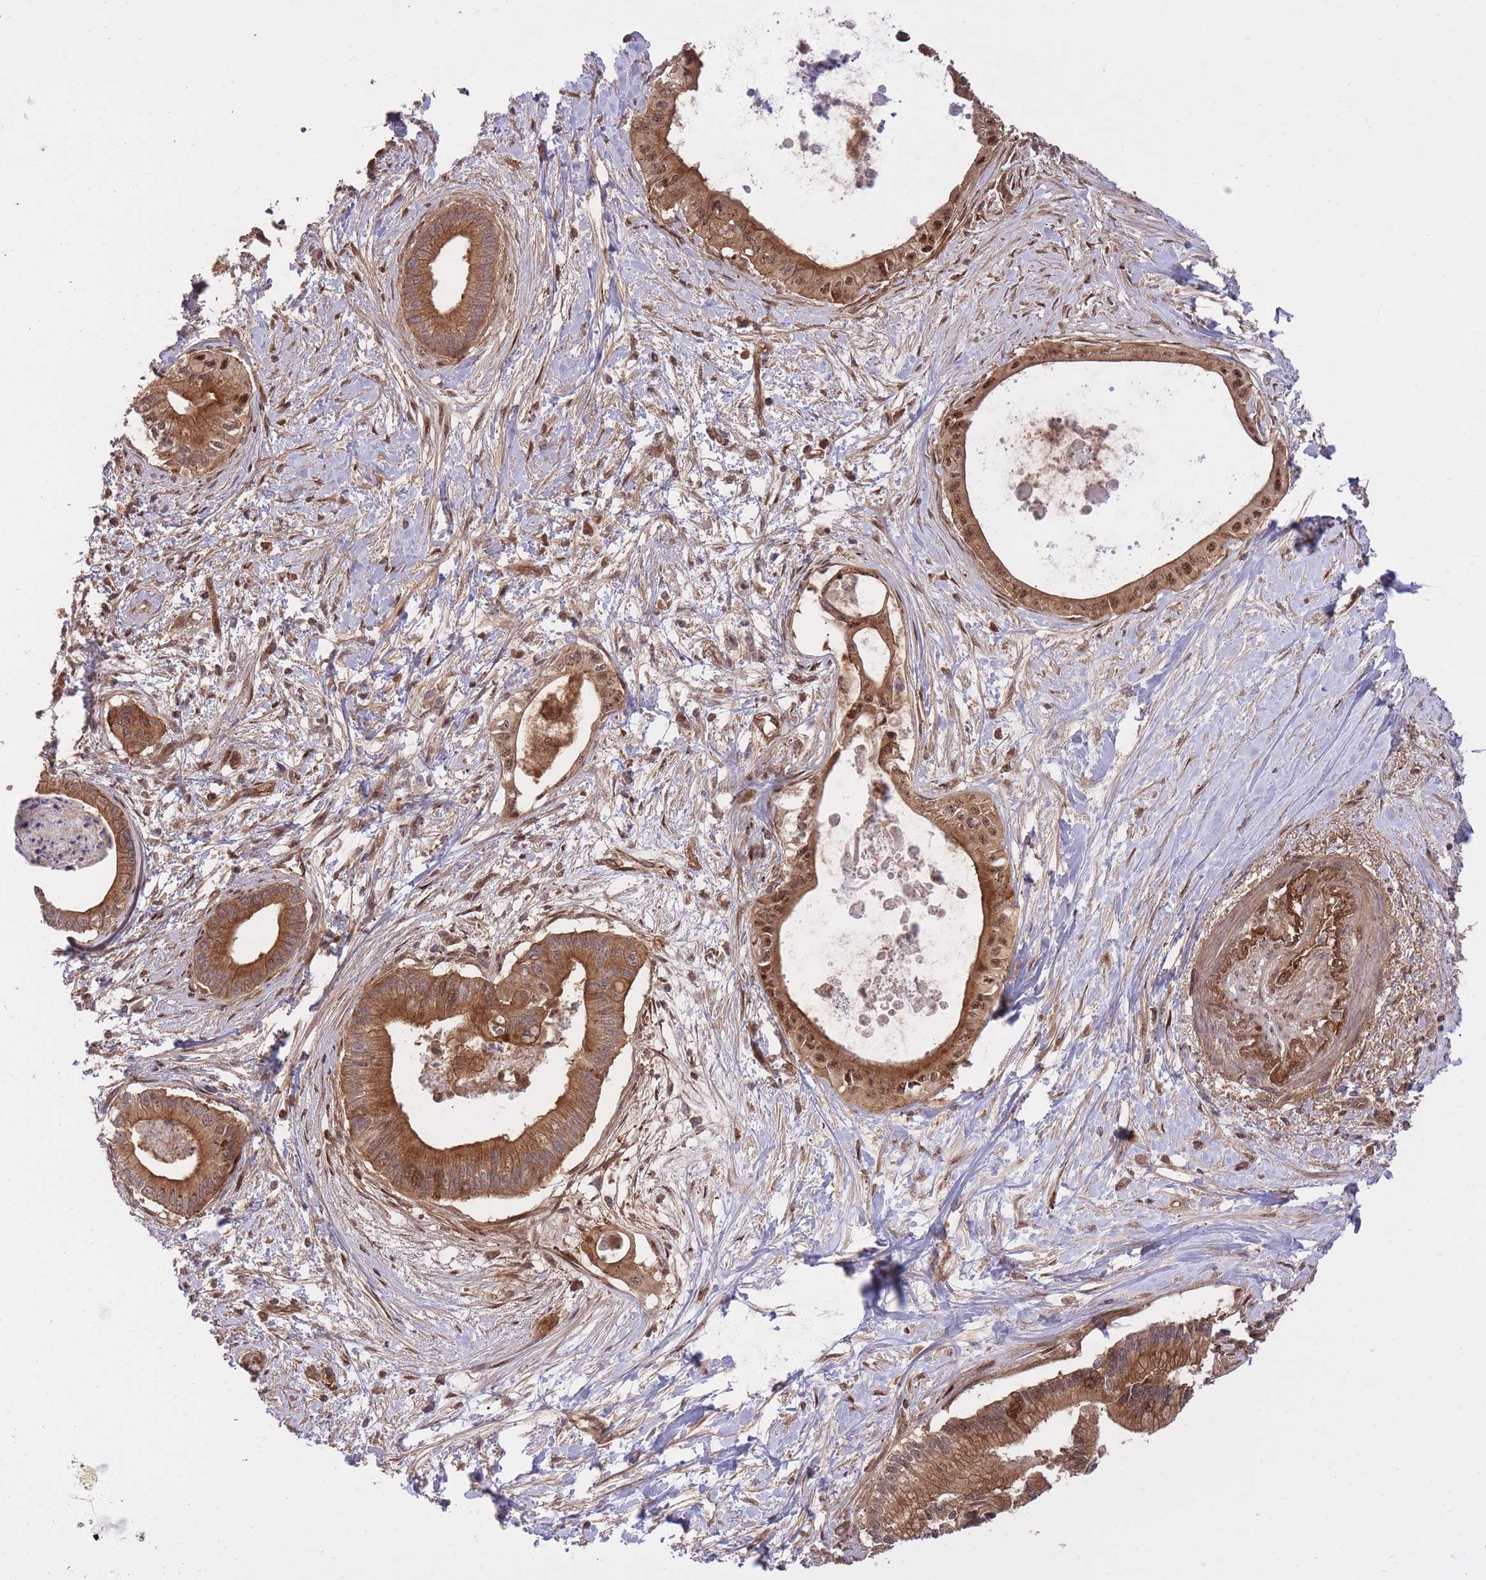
{"staining": {"intensity": "strong", "quantity": ">75%", "location": "cytoplasmic/membranous,nuclear"}, "tissue": "pancreatic cancer", "cell_type": "Tumor cells", "image_type": "cancer", "snomed": [{"axis": "morphology", "description": "Adenocarcinoma, NOS"}, {"axis": "topography", "description": "Pancreas"}], "caption": "This is an image of immunohistochemistry staining of pancreatic adenocarcinoma, which shows strong expression in the cytoplasmic/membranous and nuclear of tumor cells.", "gene": "PLD1", "patient": {"sex": "male", "age": 78}}